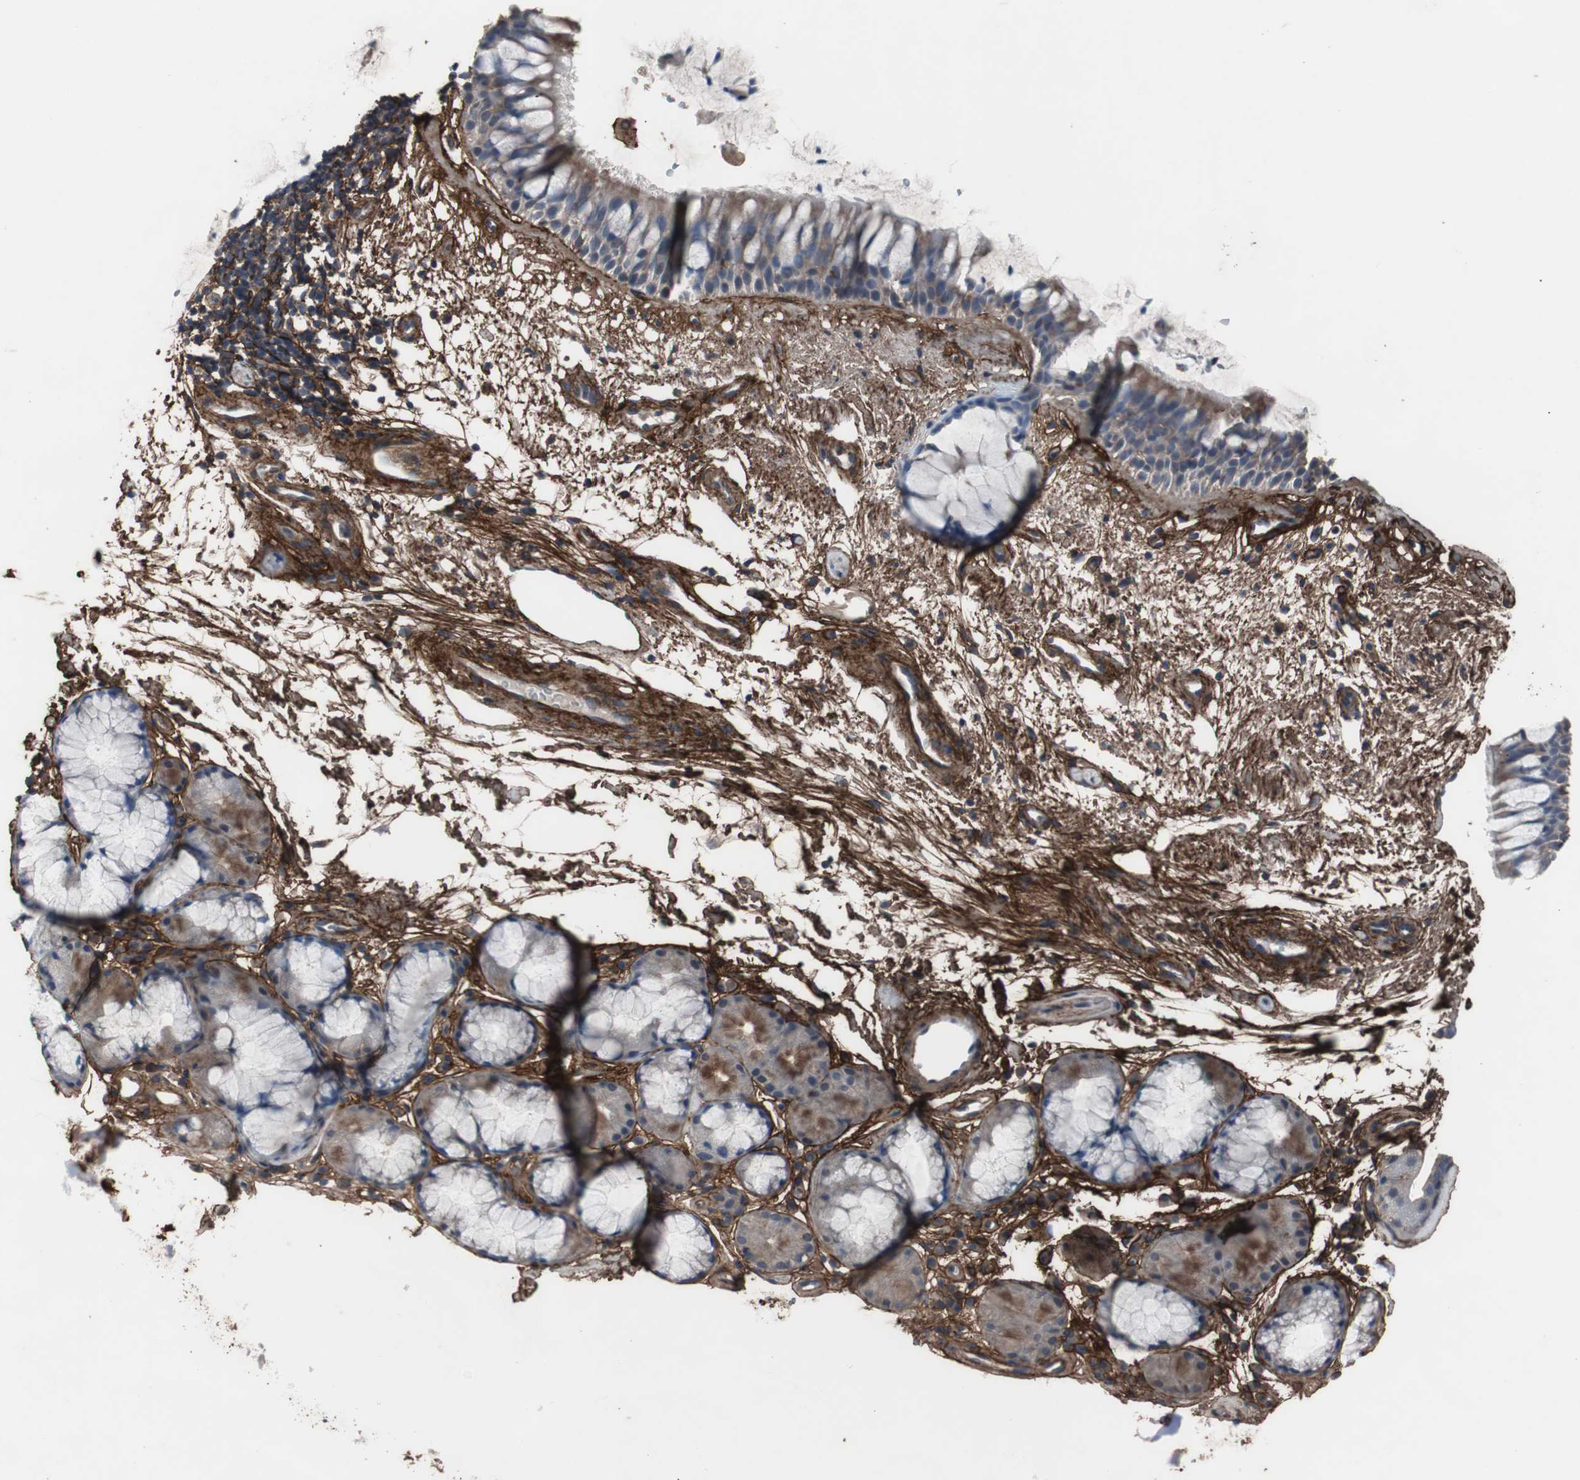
{"staining": {"intensity": "weak", "quantity": ">75%", "location": "cytoplasmic/membranous"}, "tissue": "bronchus", "cell_type": "Respiratory epithelial cells", "image_type": "normal", "snomed": [{"axis": "morphology", "description": "Normal tissue, NOS"}, {"axis": "topography", "description": "Bronchus"}], "caption": "The micrograph shows a brown stain indicating the presence of a protein in the cytoplasmic/membranous of respiratory epithelial cells in bronchus. (Stains: DAB in brown, nuclei in blue, Microscopy: brightfield microscopy at high magnification).", "gene": "COL6A2", "patient": {"sex": "female", "age": 54}}